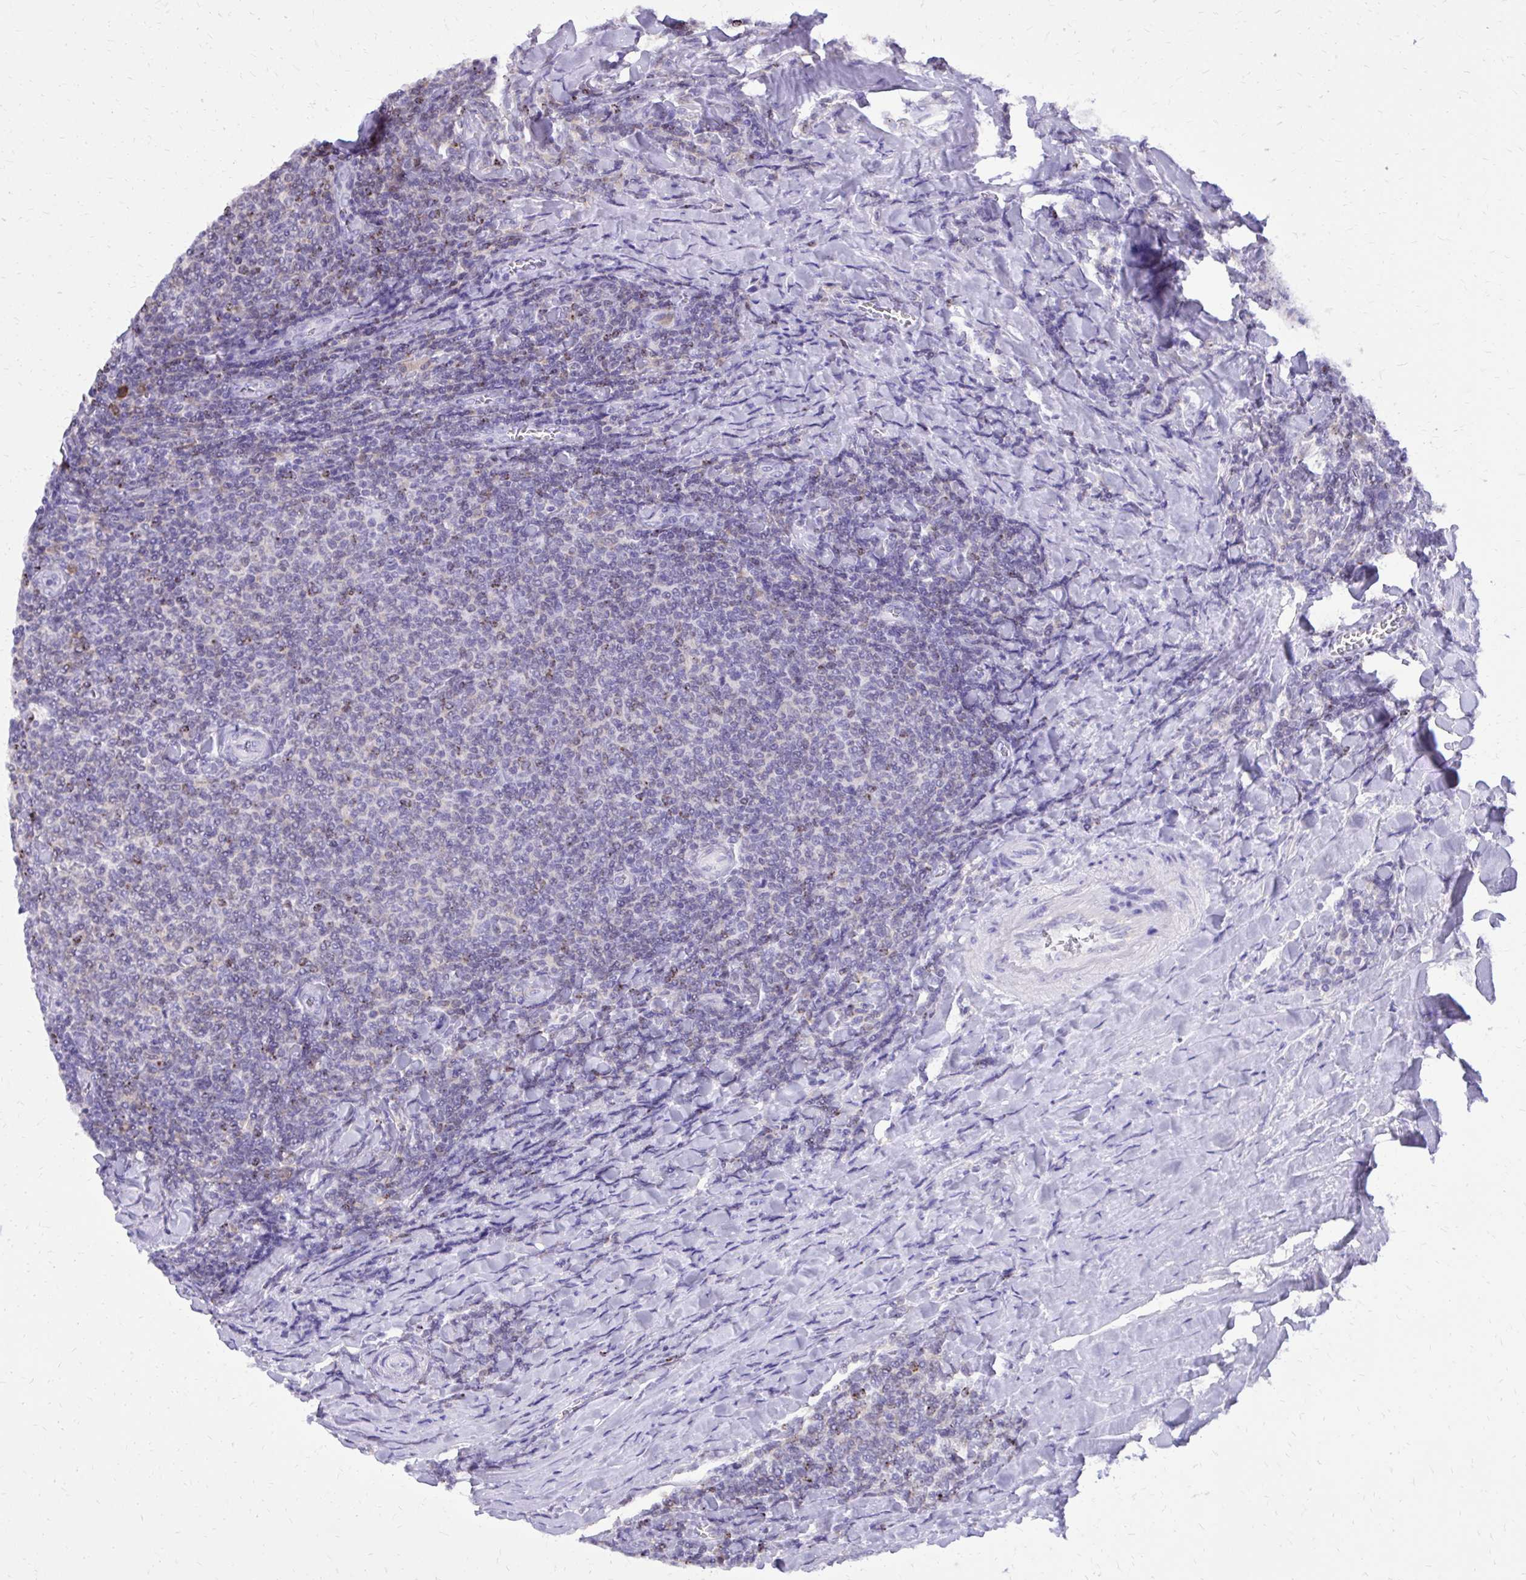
{"staining": {"intensity": "negative", "quantity": "none", "location": "none"}, "tissue": "lymphoma", "cell_type": "Tumor cells", "image_type": "cancer", "snomed": [{"axis": "morphology", "description": "Malignant lymphoma, non-Hodgkin's type, Low grade"}, {"axis": "topography", "description": "Lymph node"}], "caption": "An IHC image of low-grade malignant lymphoma, non-Hodgkin's type is shown. There is no staining in tumor cells of low-grade malignant lymphoma, non-Hodgkin's type. (DAB (3,3'-diaminobenzidine) immunohistochemistry visualized using brightfield microscopy, high magnification).", "gene": "CAT", "patient": {"sex": "male", "age": 52}}